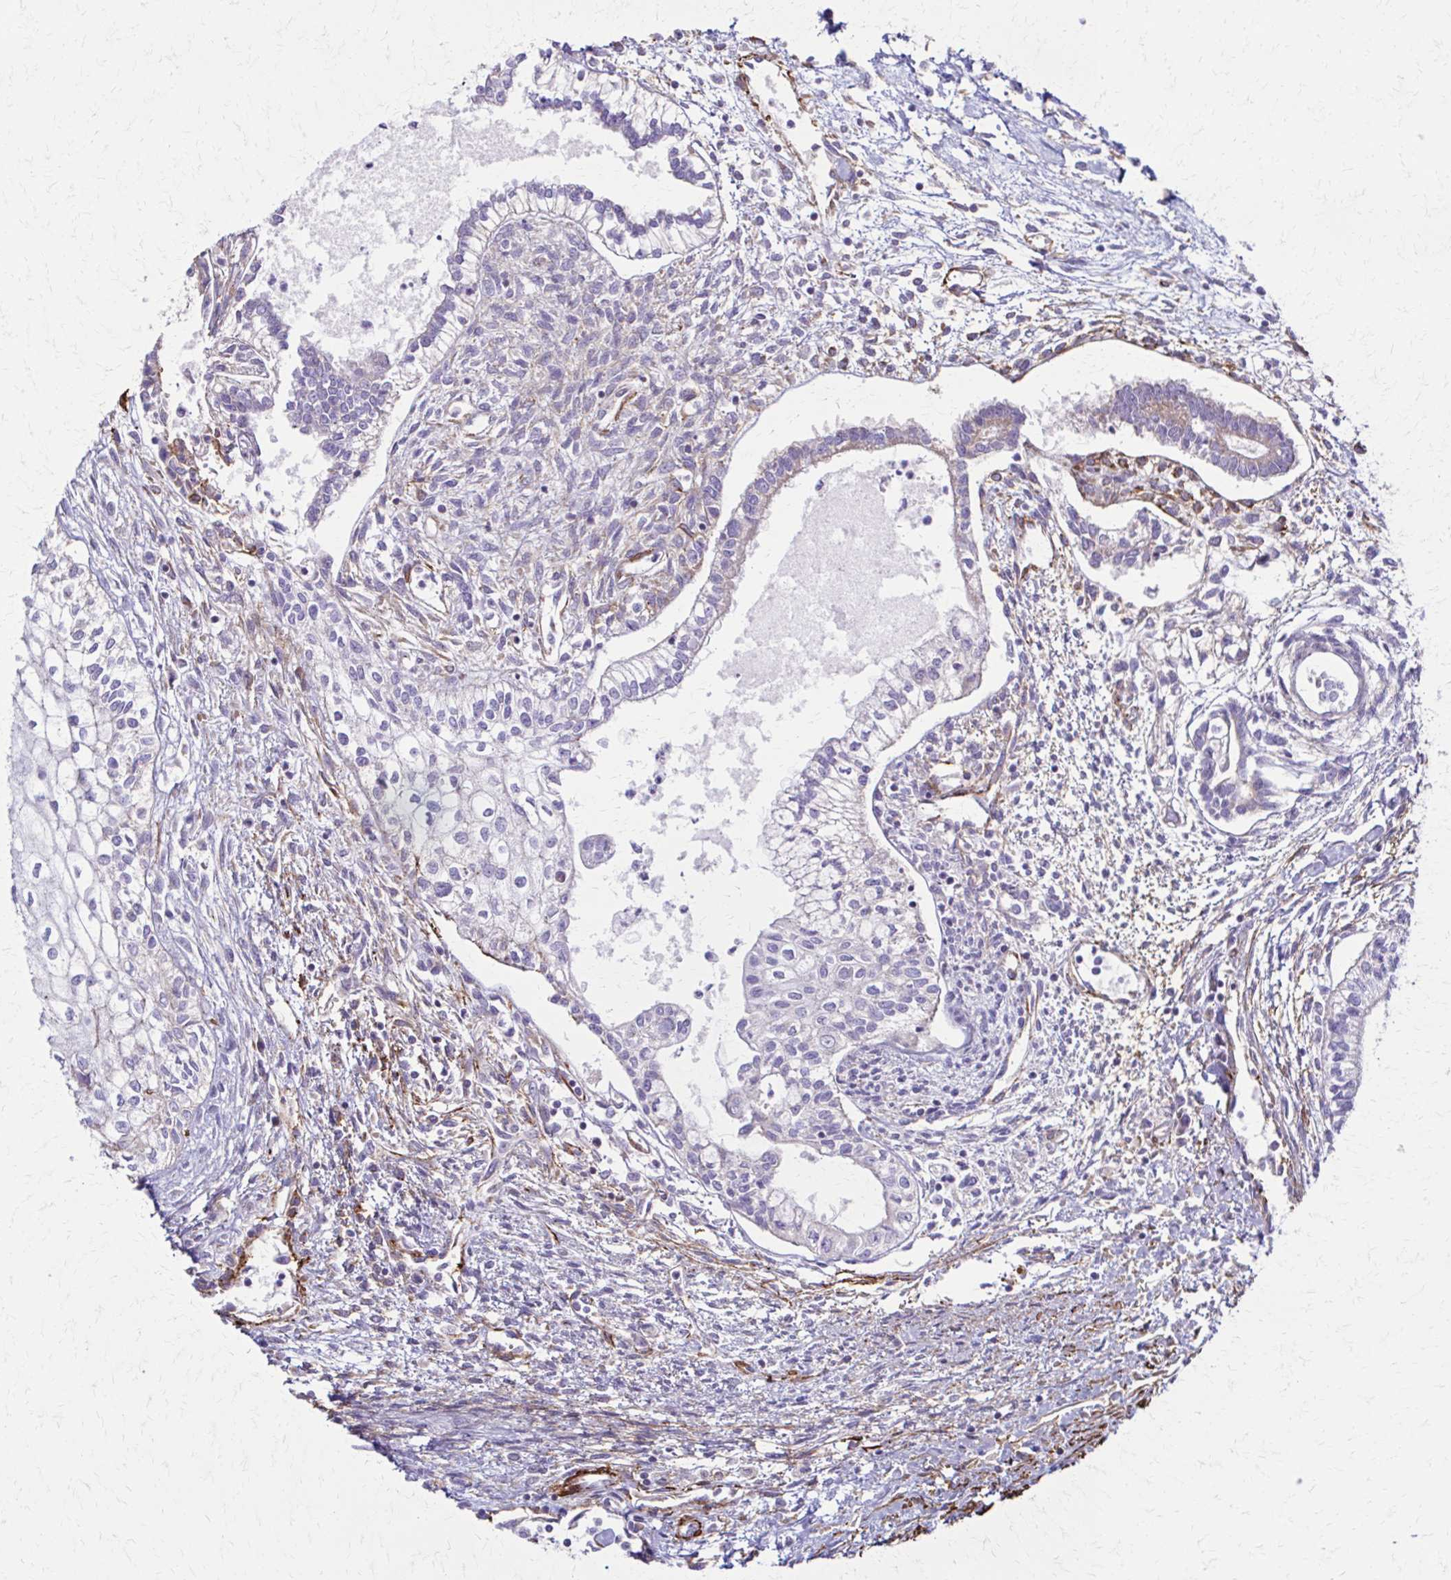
{"staining": {"intensity": "negative", "quantity": "none", "location": "none"}, "tissue": "testis cancer", "cell_type": "Tumor cells", "image_type": "cancer", "snomed": [{"axis": "morphology", "description": "Carcinoma, Embryonal, NOS"}, {"axis": "topography", "description": "Testis"}], "caption": "DAB immunohistochemical staining of testis cancer (embryonal carcinoma) demonstrates no significant positivity in tumor cells.", "gene": "TIMMDC1", "patient": {"sex": "male", "age": 37}}